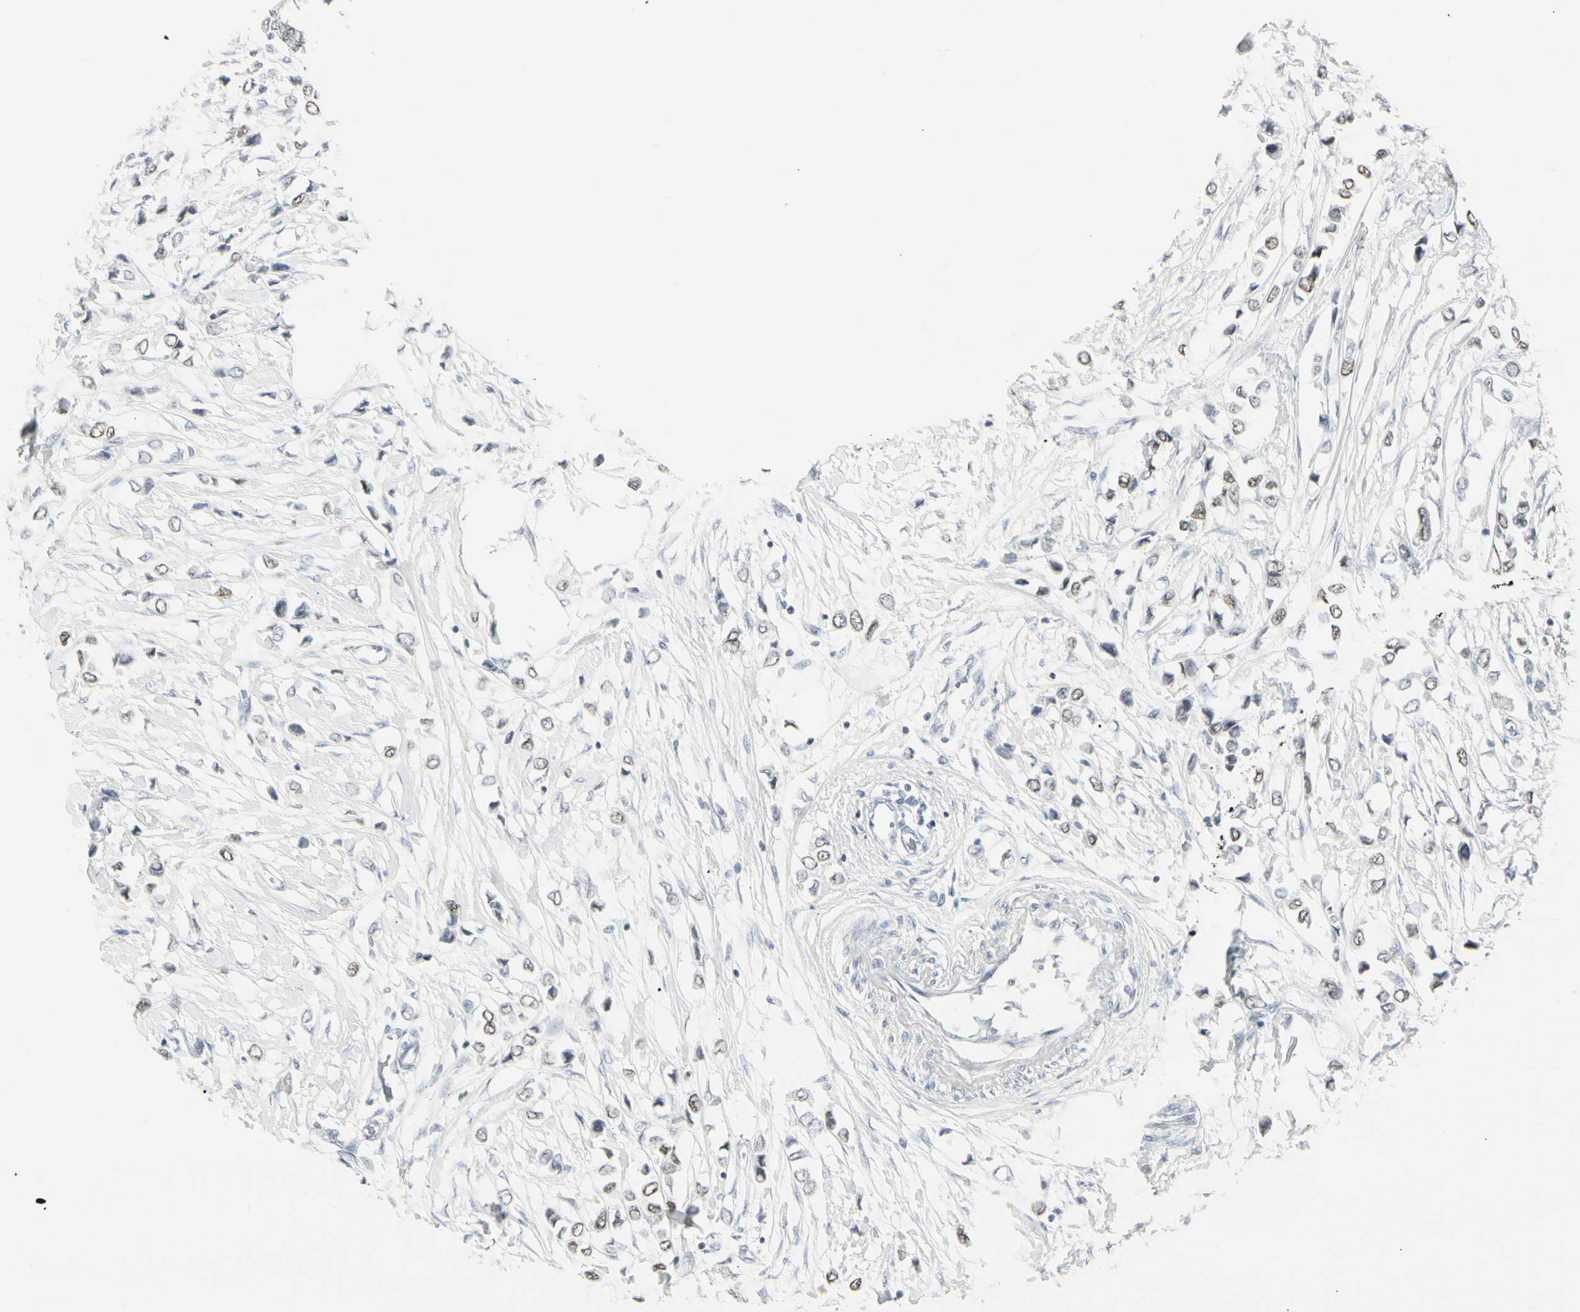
{"staining": {"intensity": "weak", "quantity": "25%-75%", "location": "nuclear"}, "tissue": "breast cancer", "cell_type": "Tumor cells", "image_type": "cancer", "snomed": [{"axis": "morphology", "description": "Lobular carcinoma"}, {"axis": "topography", "description": "Breast"}], "caption": "DAB (3,3'-diaminobenzidine) immunohistochemical staining of lobular carcinoma (breast) exhibits weak nuclear protein staining in about 25%-75% of tumor cells. The protein of interest is shown in brown color, while the nuclei are stained blue.", "gene": "ZBTB7B", "patient": {"sex": "female", "age": 51}}